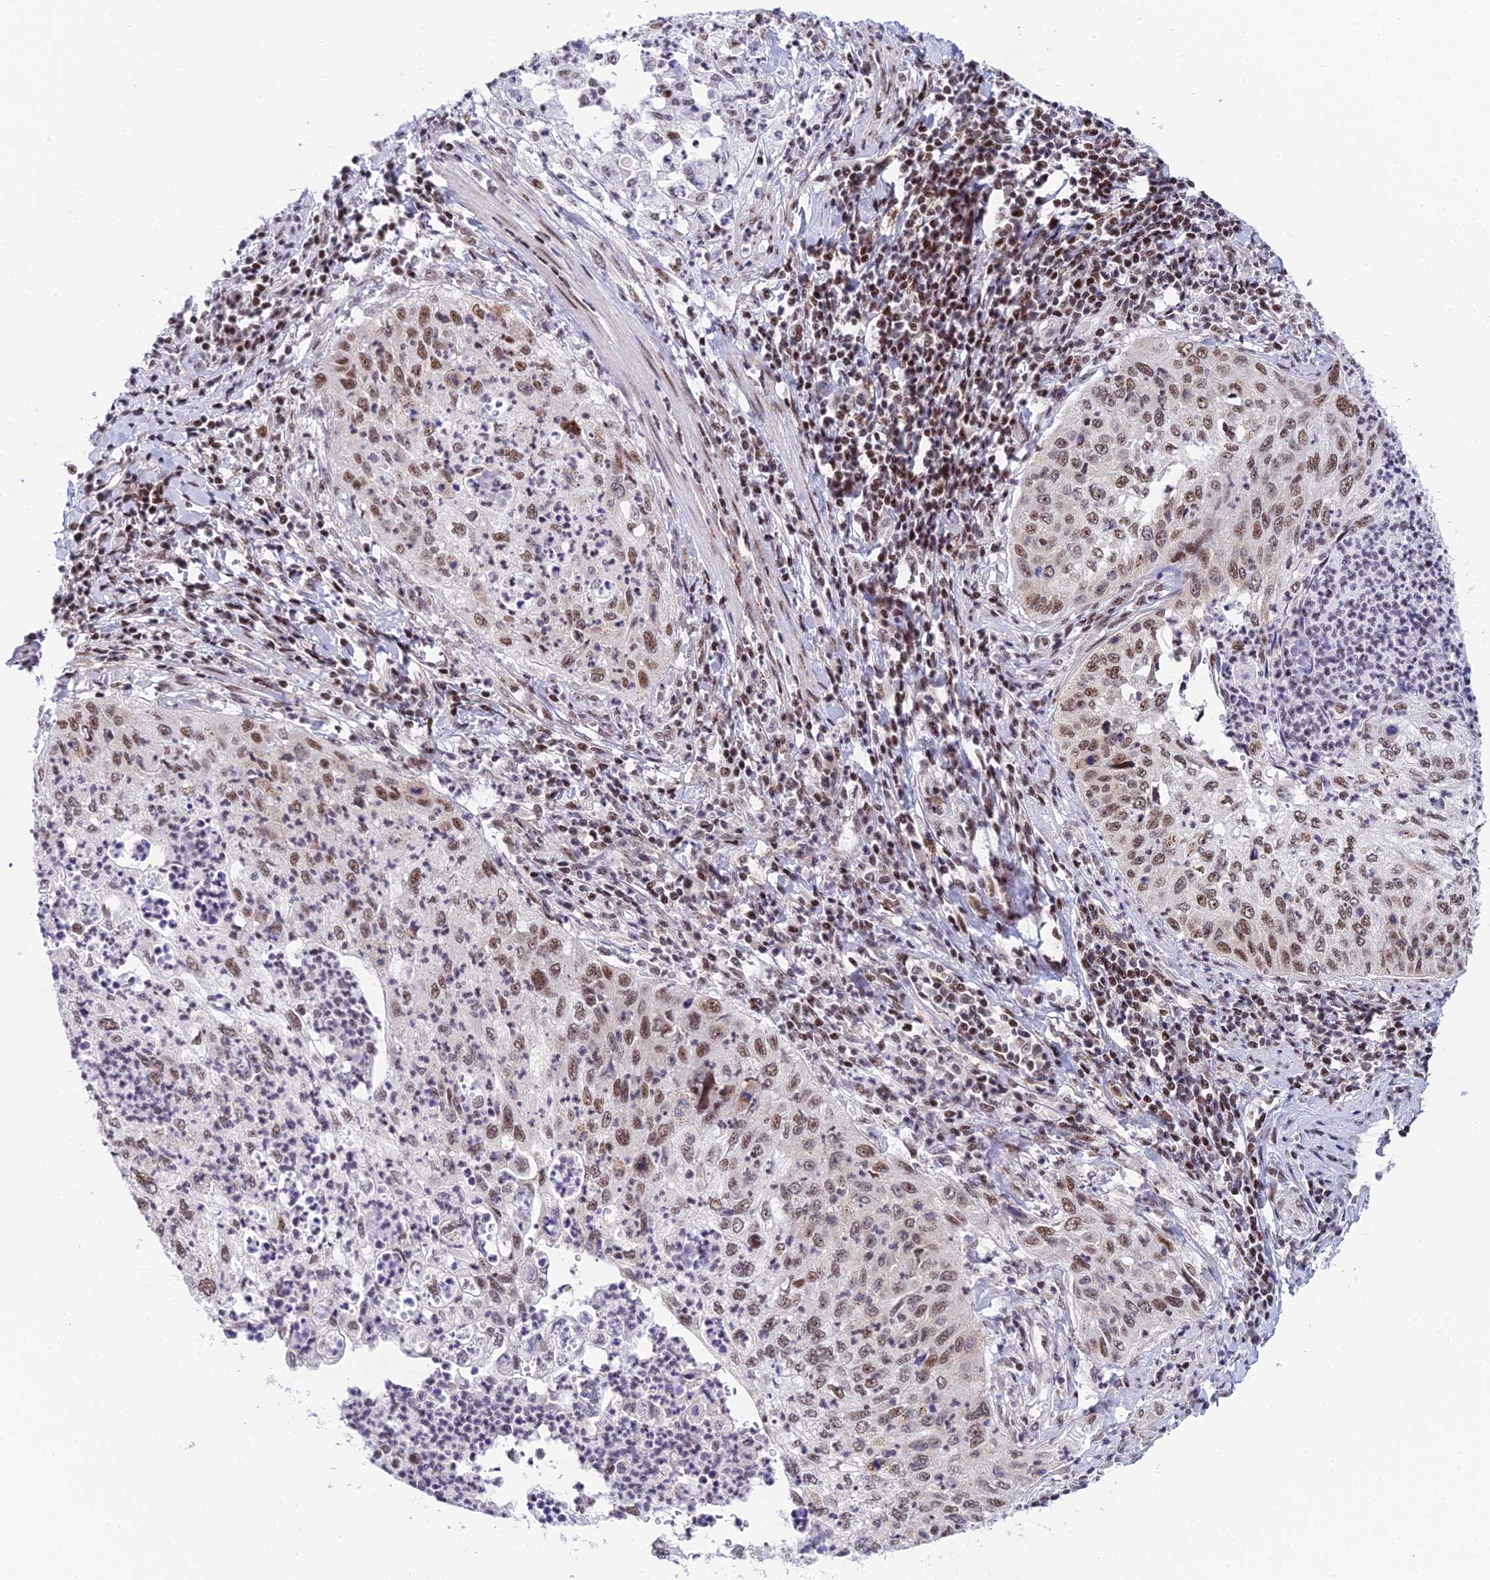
{"staining": {"intensity": "moderate", "quantity": ">75%", "location": "nuclear"}, "tissue": "cervical cancer", "cell_type": "Tumor cells", "image_type": "cancer", "snomed": [{"axis": "morphology", "description": "Squamous cell carcinoma, NOS"}, {"axis": "topography", "description": "Cervix"}], "caption": "Cervical cancer stained for a protein demonstrates moderate nuclear positivity in tumor cells. (DAB (3,3'-diaminobenzidine) IHC, brown staining for protein, blue staining for nuclei).", "gene": "USP22", "patient": {"sex": "female", "age": 30}}